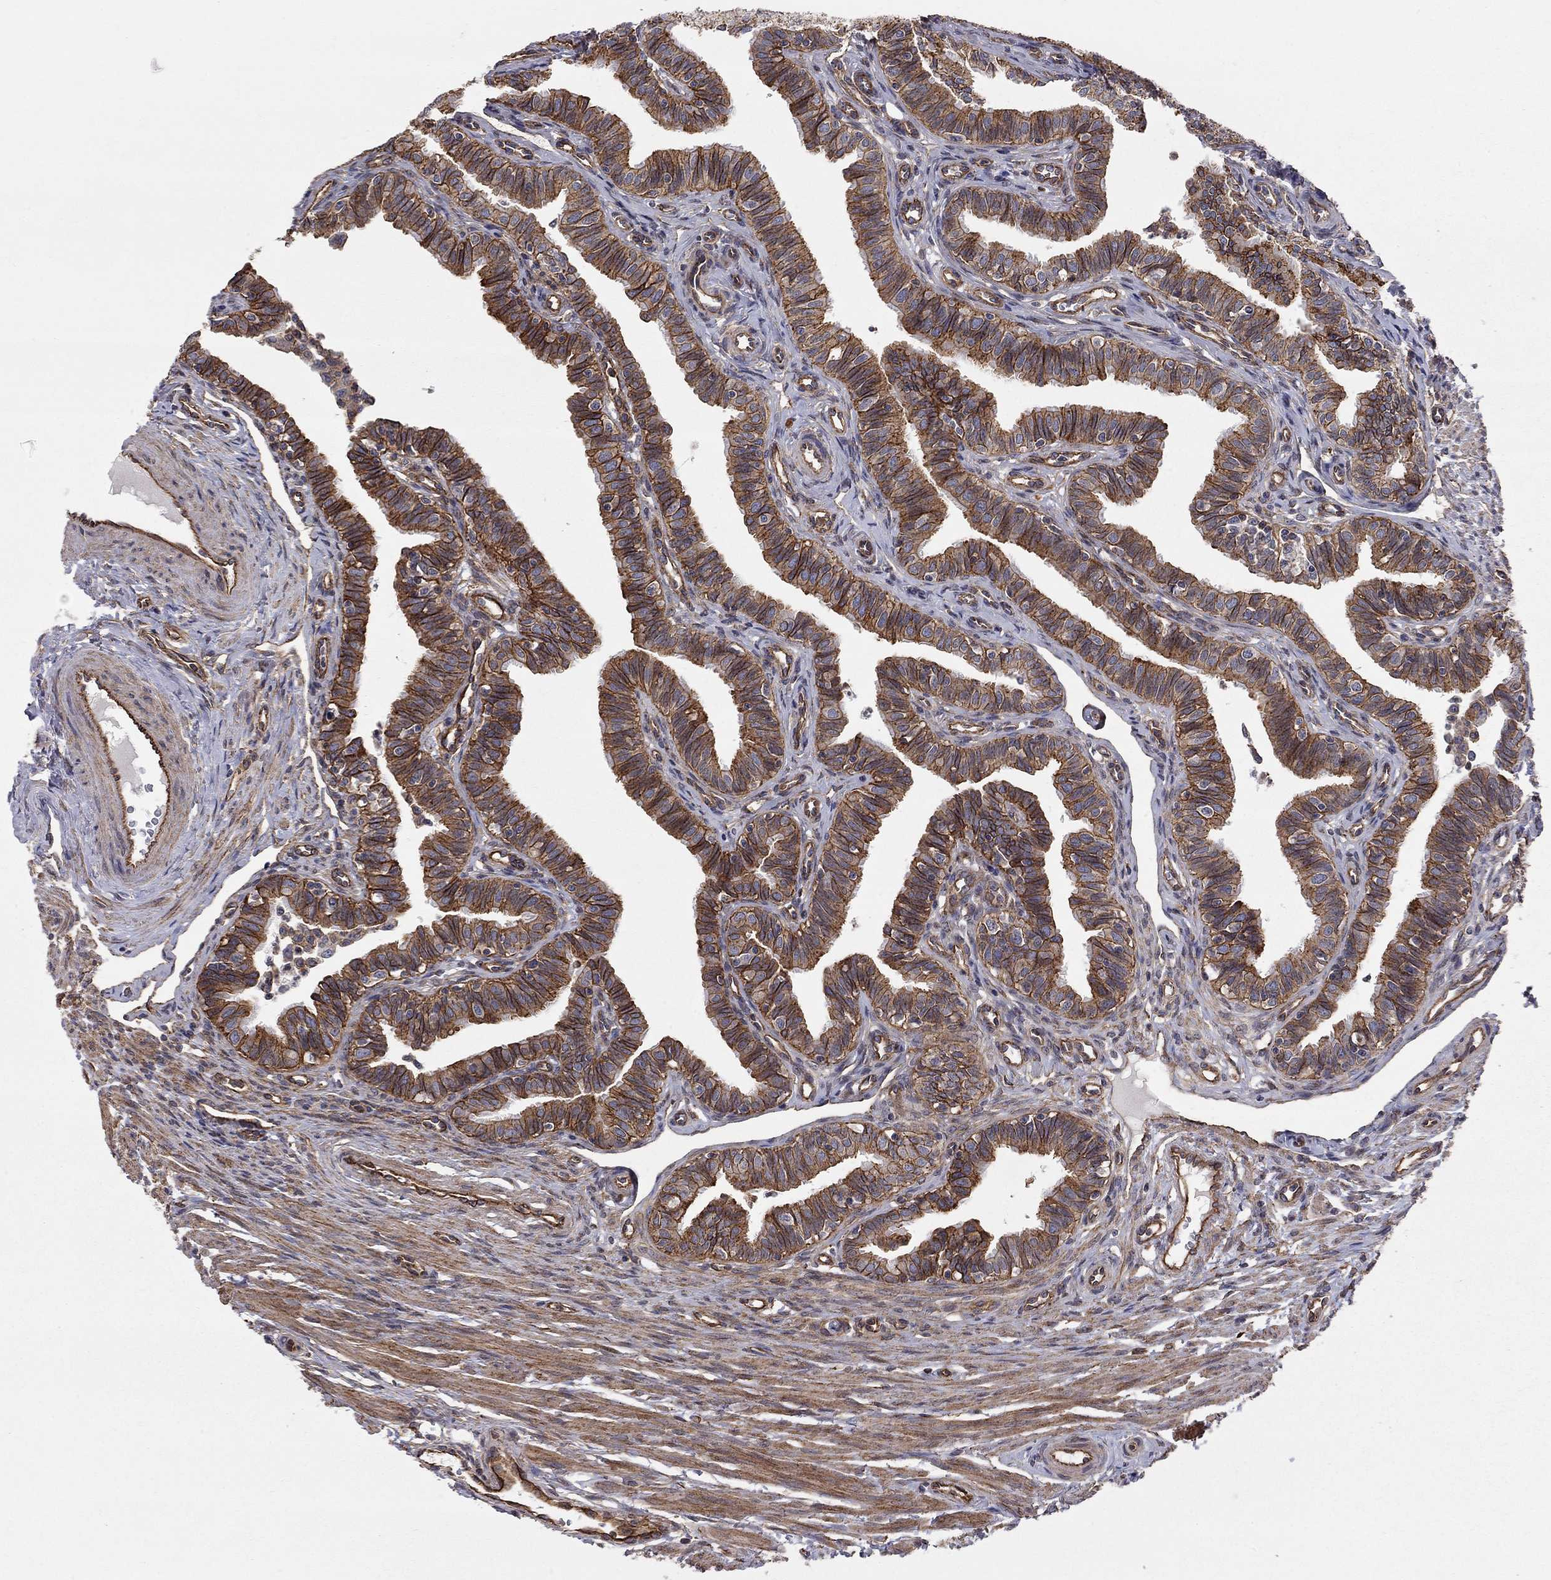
{"staining": {"intensity": "strong", "quantity": ">75%", "location": "cytoplasmic/membranous"}, "tissue": "fallopian tube", "cell_type": "Glandular cells", "image_type": "normal", "snomed": [{"axis": "morphology", "description": "Normal tissue, NOS"}, {"axis": "topography", "description": "Fallopian tube"}], "caption": "Immunohistochemical staining of benign human fallopian tube exhibits strong cytoplasmic/membranous protein expression in about >75% of glandular cells. The staining was performed using DAB, with brown indicating positive protein expression. Nuclei are stained blue with hematoxylin.", "gene": "RASEF", "patient": {"sex": "female", "age": 36}}